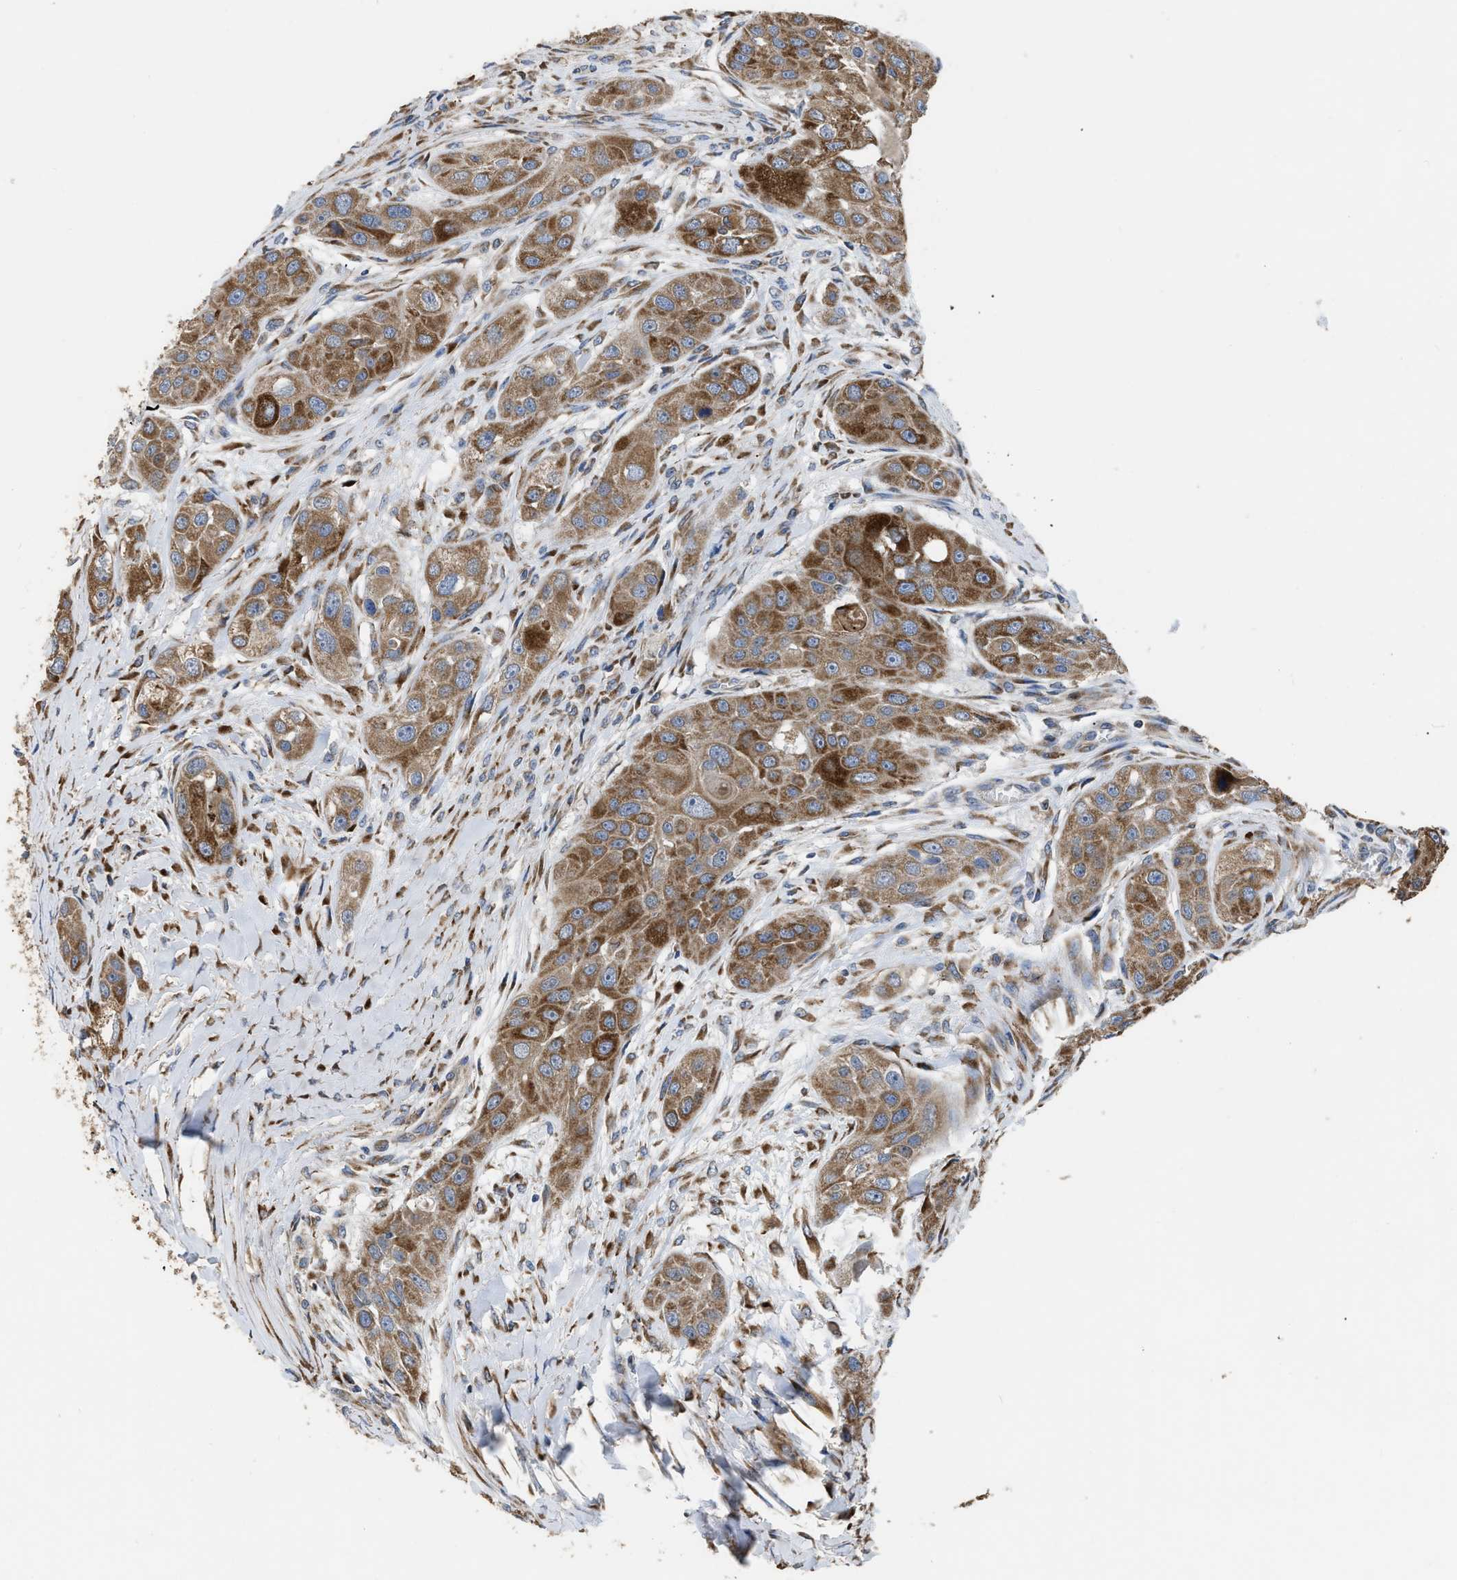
{"staining": {"intensity": "moderate", "quantity": ">75%", "location": "cytoplasmic/membranous"}, "tissue": "head and neck cancer", "cell_type": "Tumor cells", "image_type": "cancer", "snomed": [{"axis": "morphology", "description": "Normal tissue, NOS"}, {"axis": "morphology", "description": "Squamous cell carcinoma, NOS"}, {"axis": "topography", "description": "Skeletal muscle"}, {"axis": "topography", "description": "Head-Neck"}], "caption": "The photomicrograph demonstrates a brown stain indicating the presence of a protein in the cytoplasmic/membranous of tumor cells in head and neck cancer.", "gene": "AK2", "patient": {"sex": "male", "age": 51}}